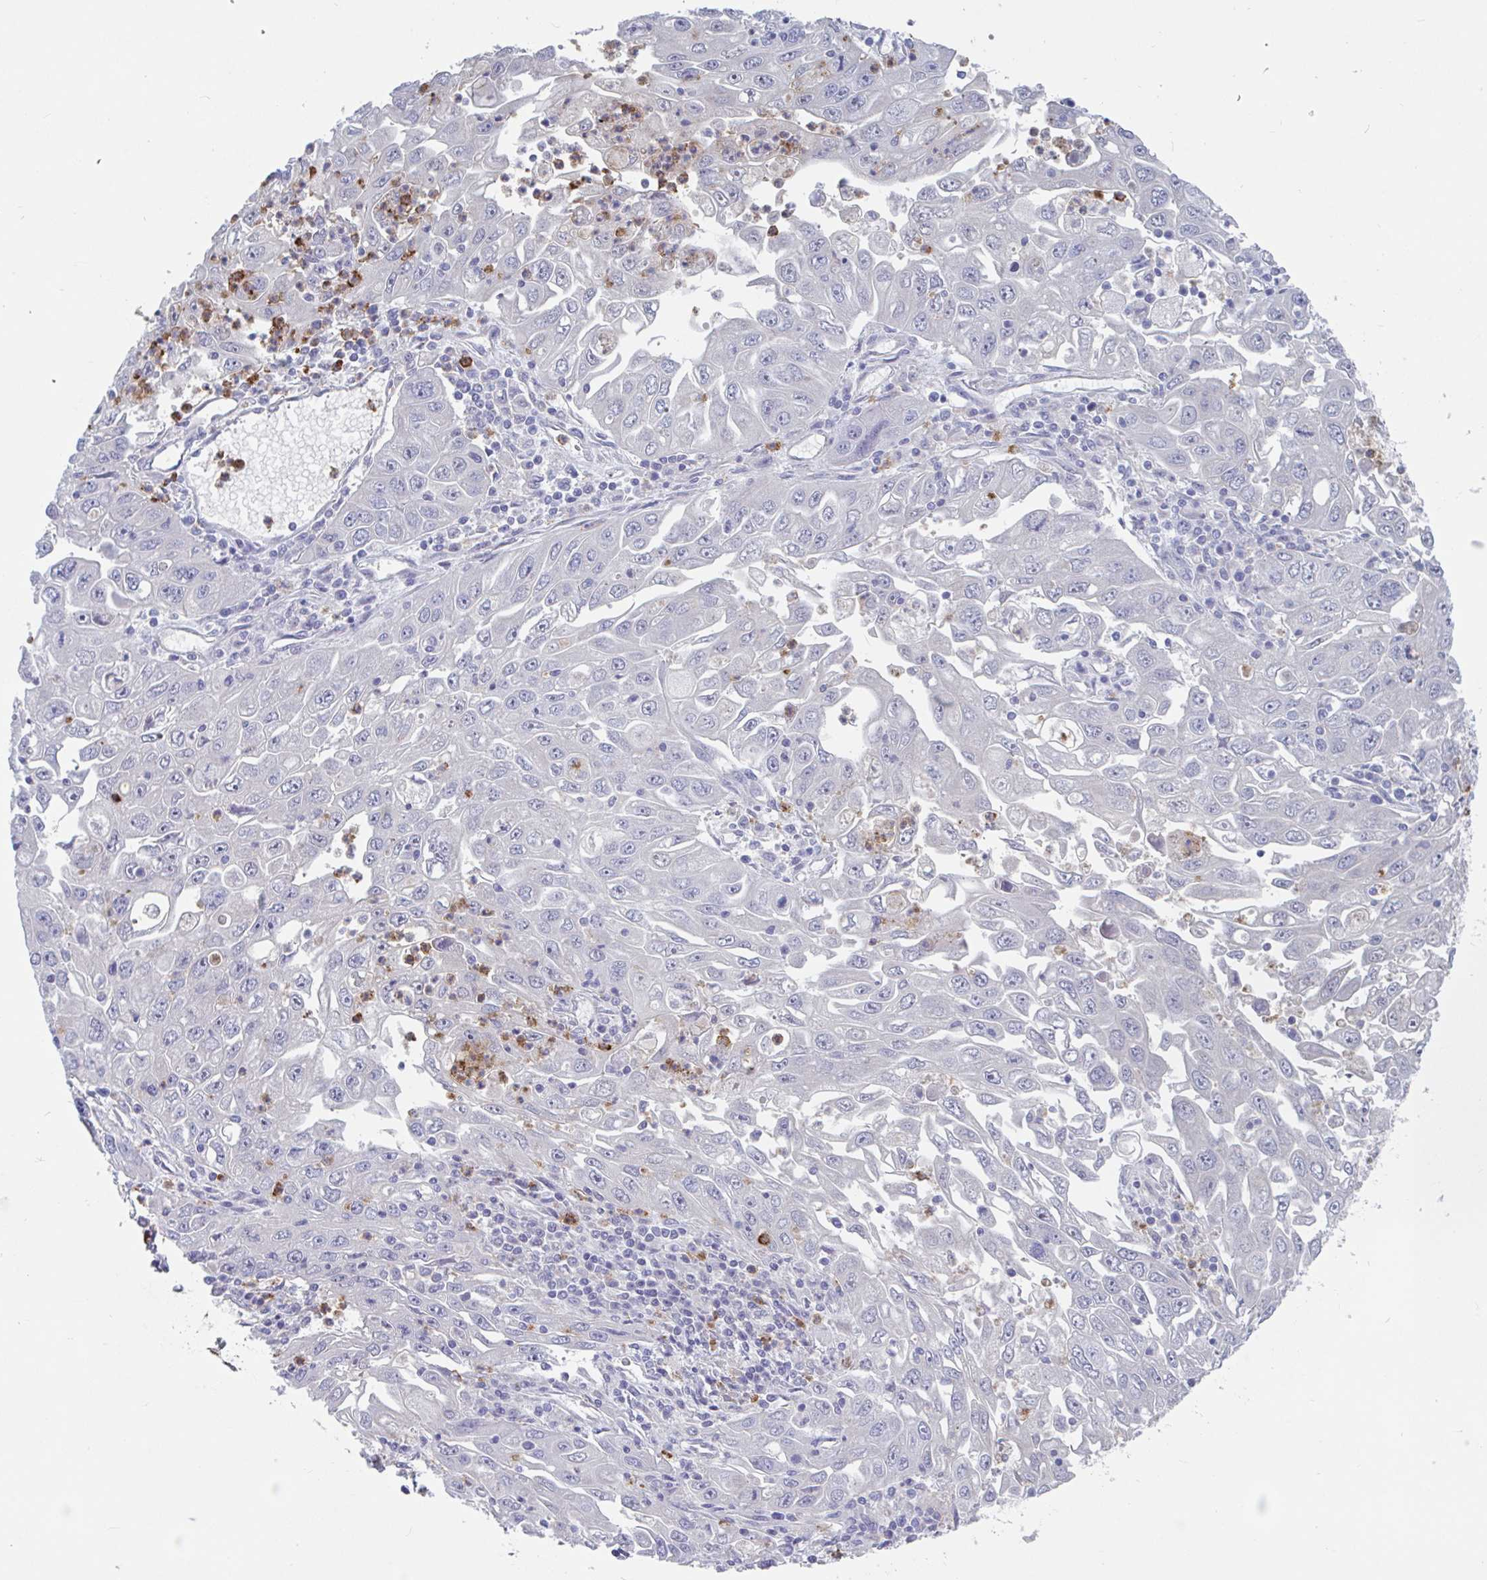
{"staining": {"intensity": "negative", "quantity": "none", "location": "none"}, "tissue": "endometrial cancer", "cell_type": "Tumor cells", "image_type": "cancer", "snomed": [{"axis": "morphology", "description": "Adenocarcinoma, NOS"}, {"axis": "topography", "description": "Uterus"}], "caption": "Tumor cells show no significant protein positivity in endometrial cancer (adenocarcinoma).", "gene": "ZNHIT2", "patient": {"sex": "female", "age": 62}}